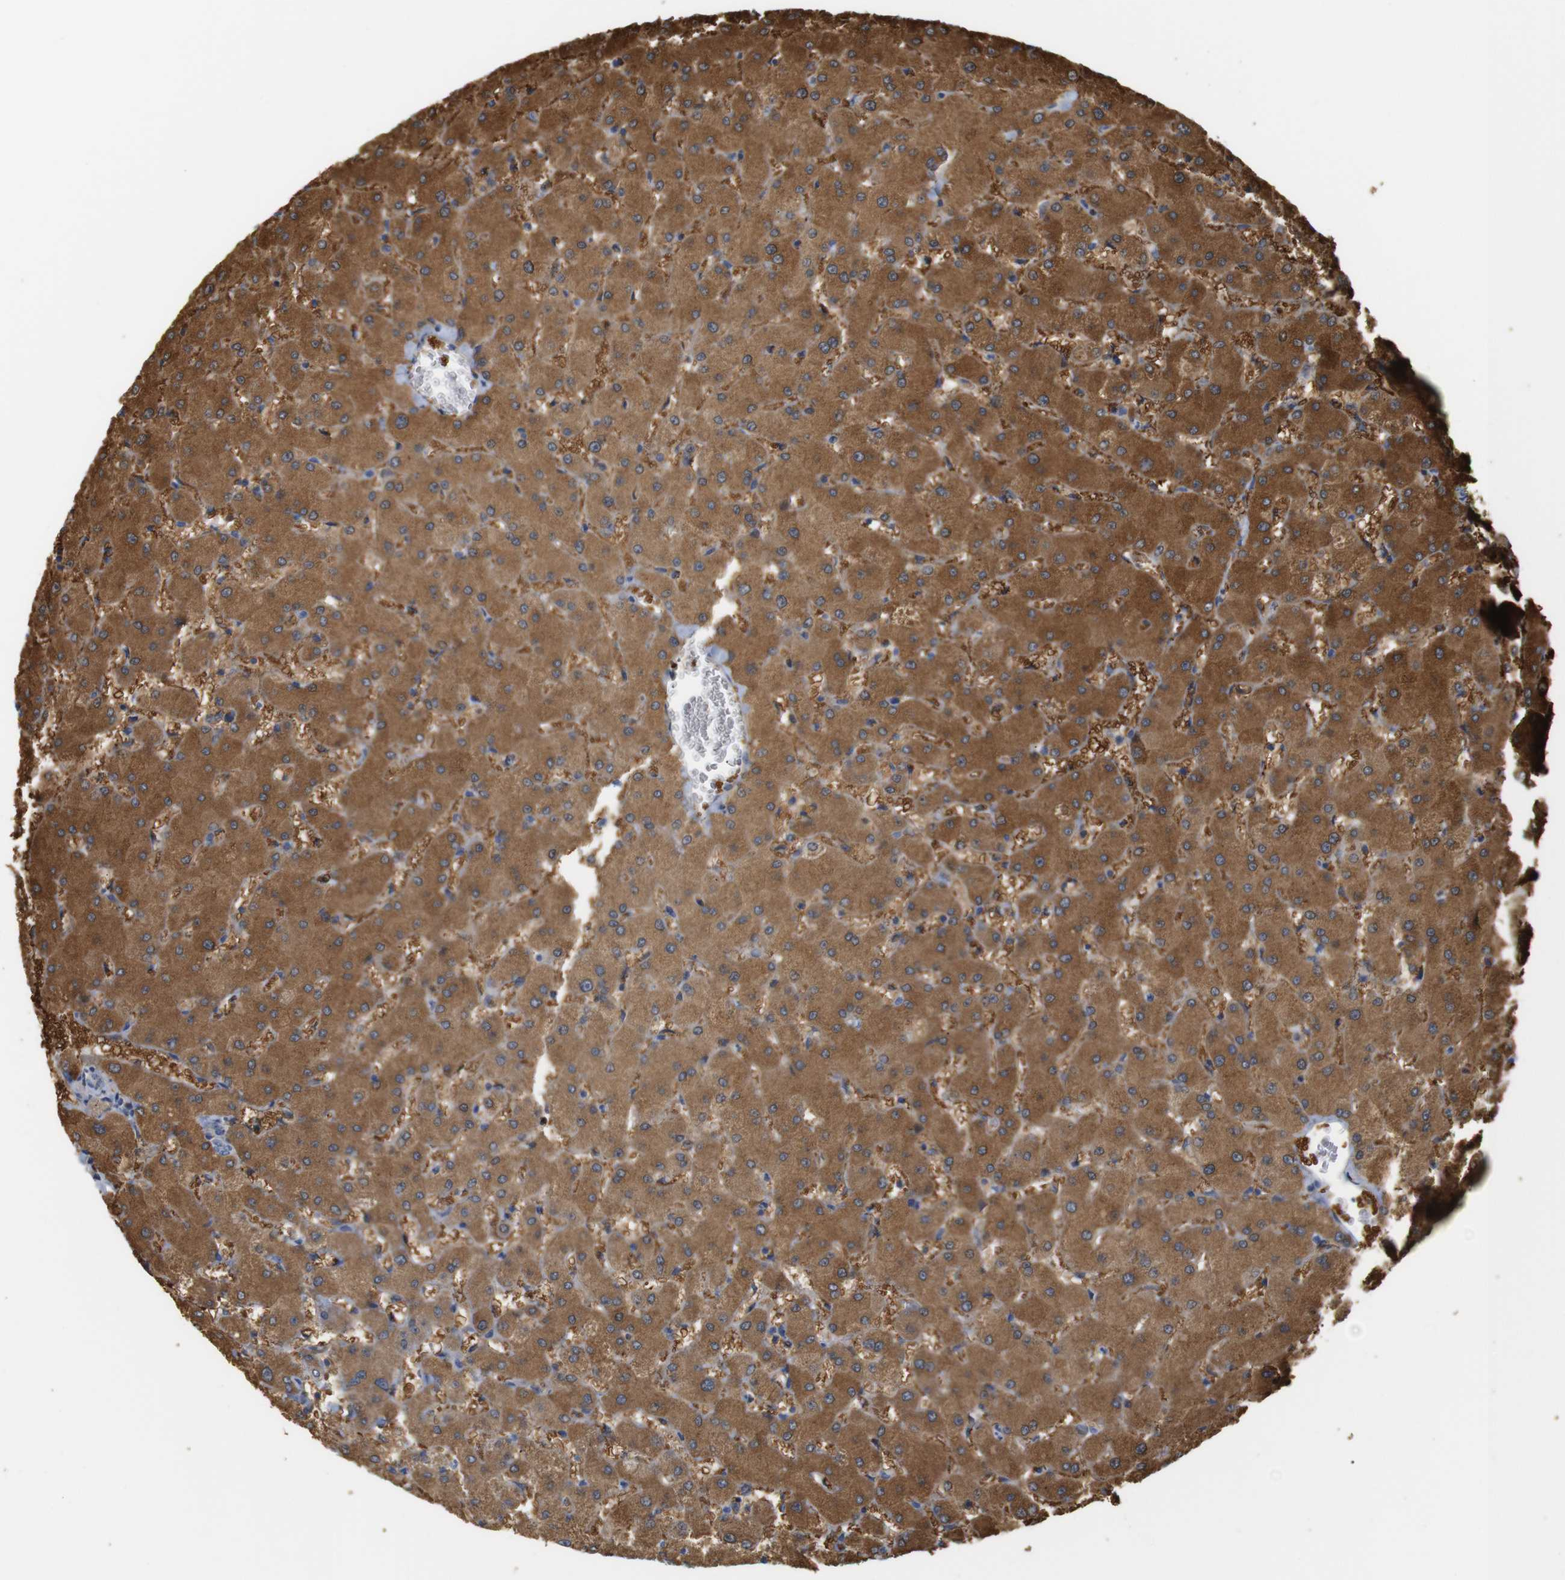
{"staining": {"intensity": "weak", "quantity": ">75%", "location": "cytoplasmic/membranous"}, "tissue": "liver", "cell_type": "Cholangiocytes", "image_type": "normal", "snomed": [{"axis": "morphology", "description": "Normal tissue, NOS"}, {"axis": "topography", "description": "Liver"}], "caption": "IHC (DAB) staining of normal liver exhibits weak cytoplasmic/membranous protein staining in about >75% of cholangiocytes.", "gene": "NEBL", "patient": {"sex": "female", "age": 63}}